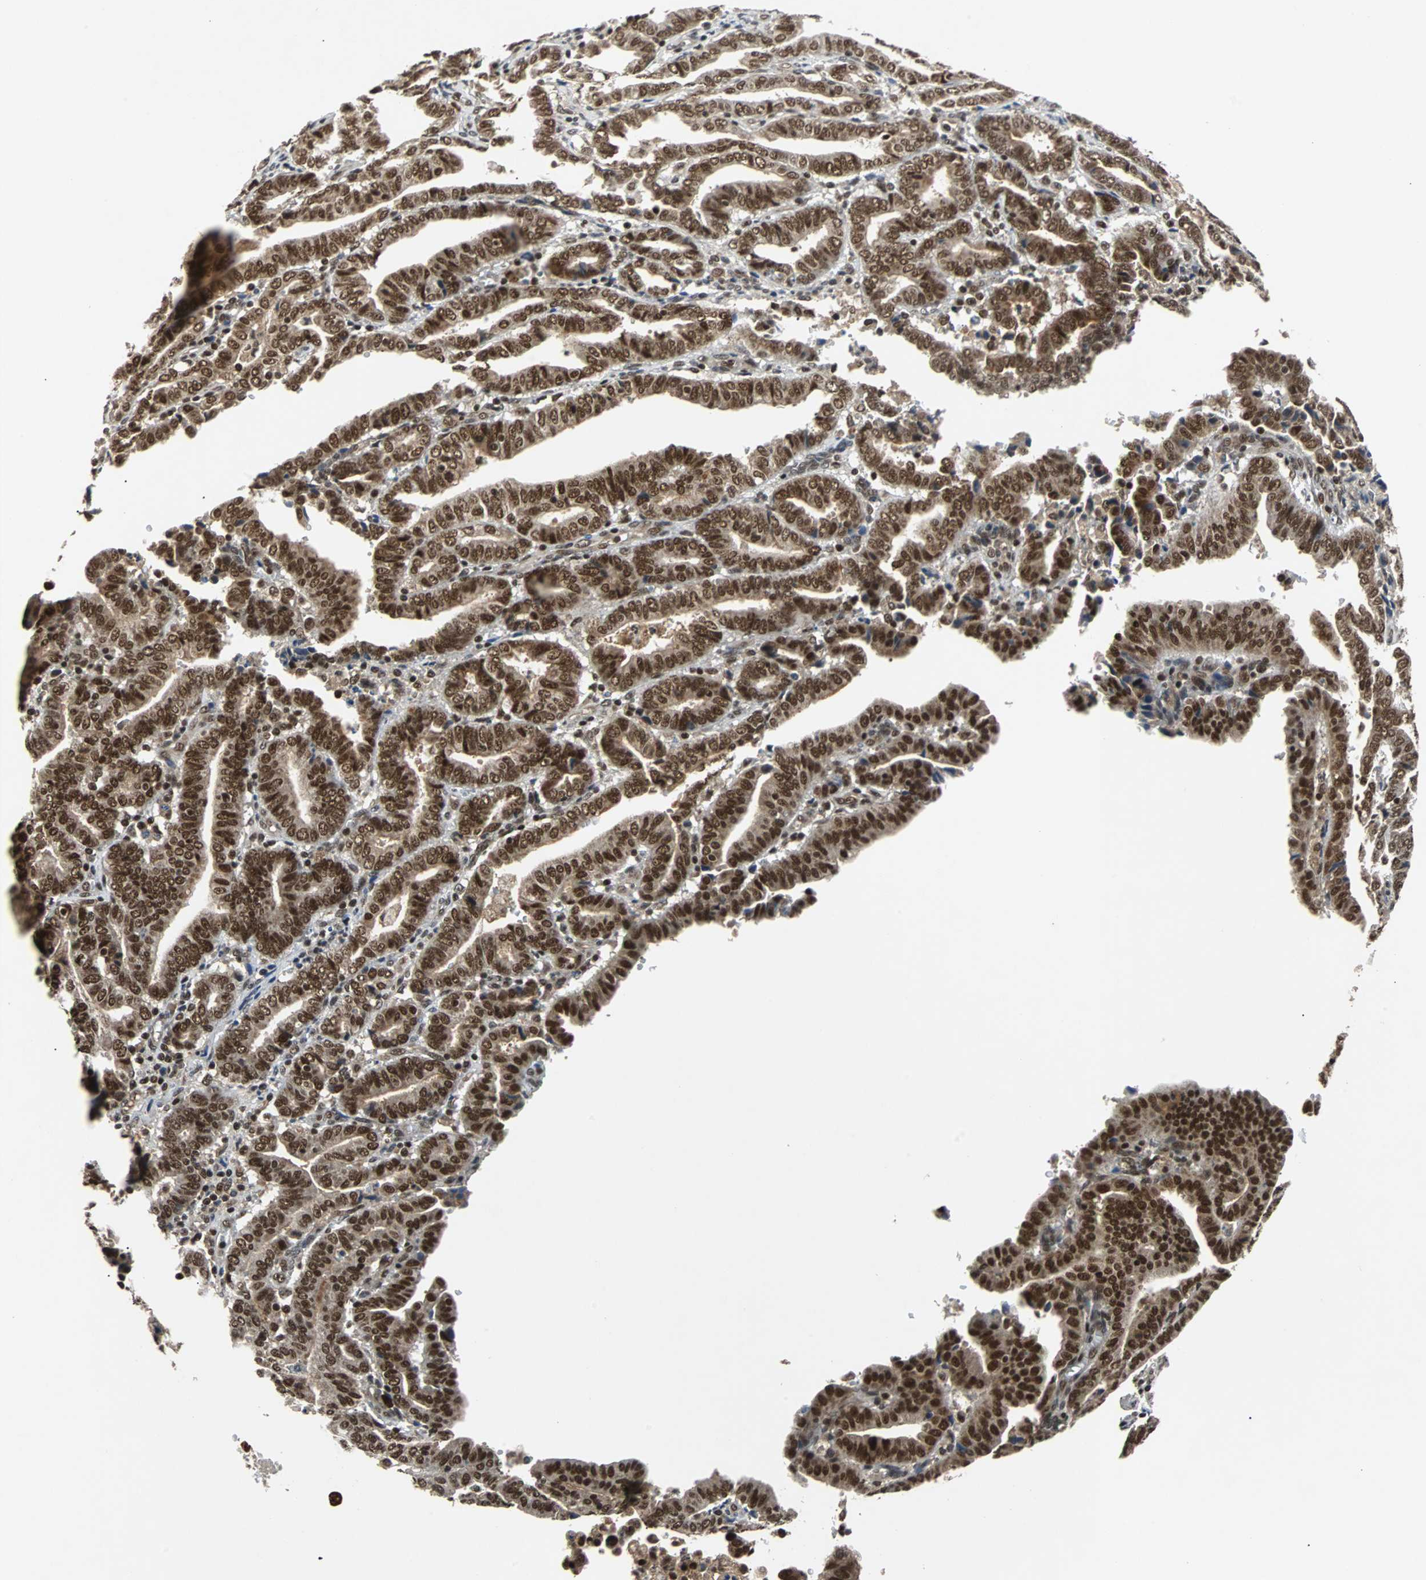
{"staining": {"intensity": "strong", "quantity": ">75%", "location": "nuclear"}, "tissue": "endometrial cancer", "cell_type": "Tumor cells", "image_type": "cancer", "snomed": [{"axis": "morphology", "description": "Adenocarcinoma, NOS"}, {"axis": "topography", "description": "Uterus"}], "caption": "Endometrial cancer stained for a protein shows strong nuclear positivity in tumor cells.", "gene": "TAF5", "patient": {"sex": "female", "age": 83}}